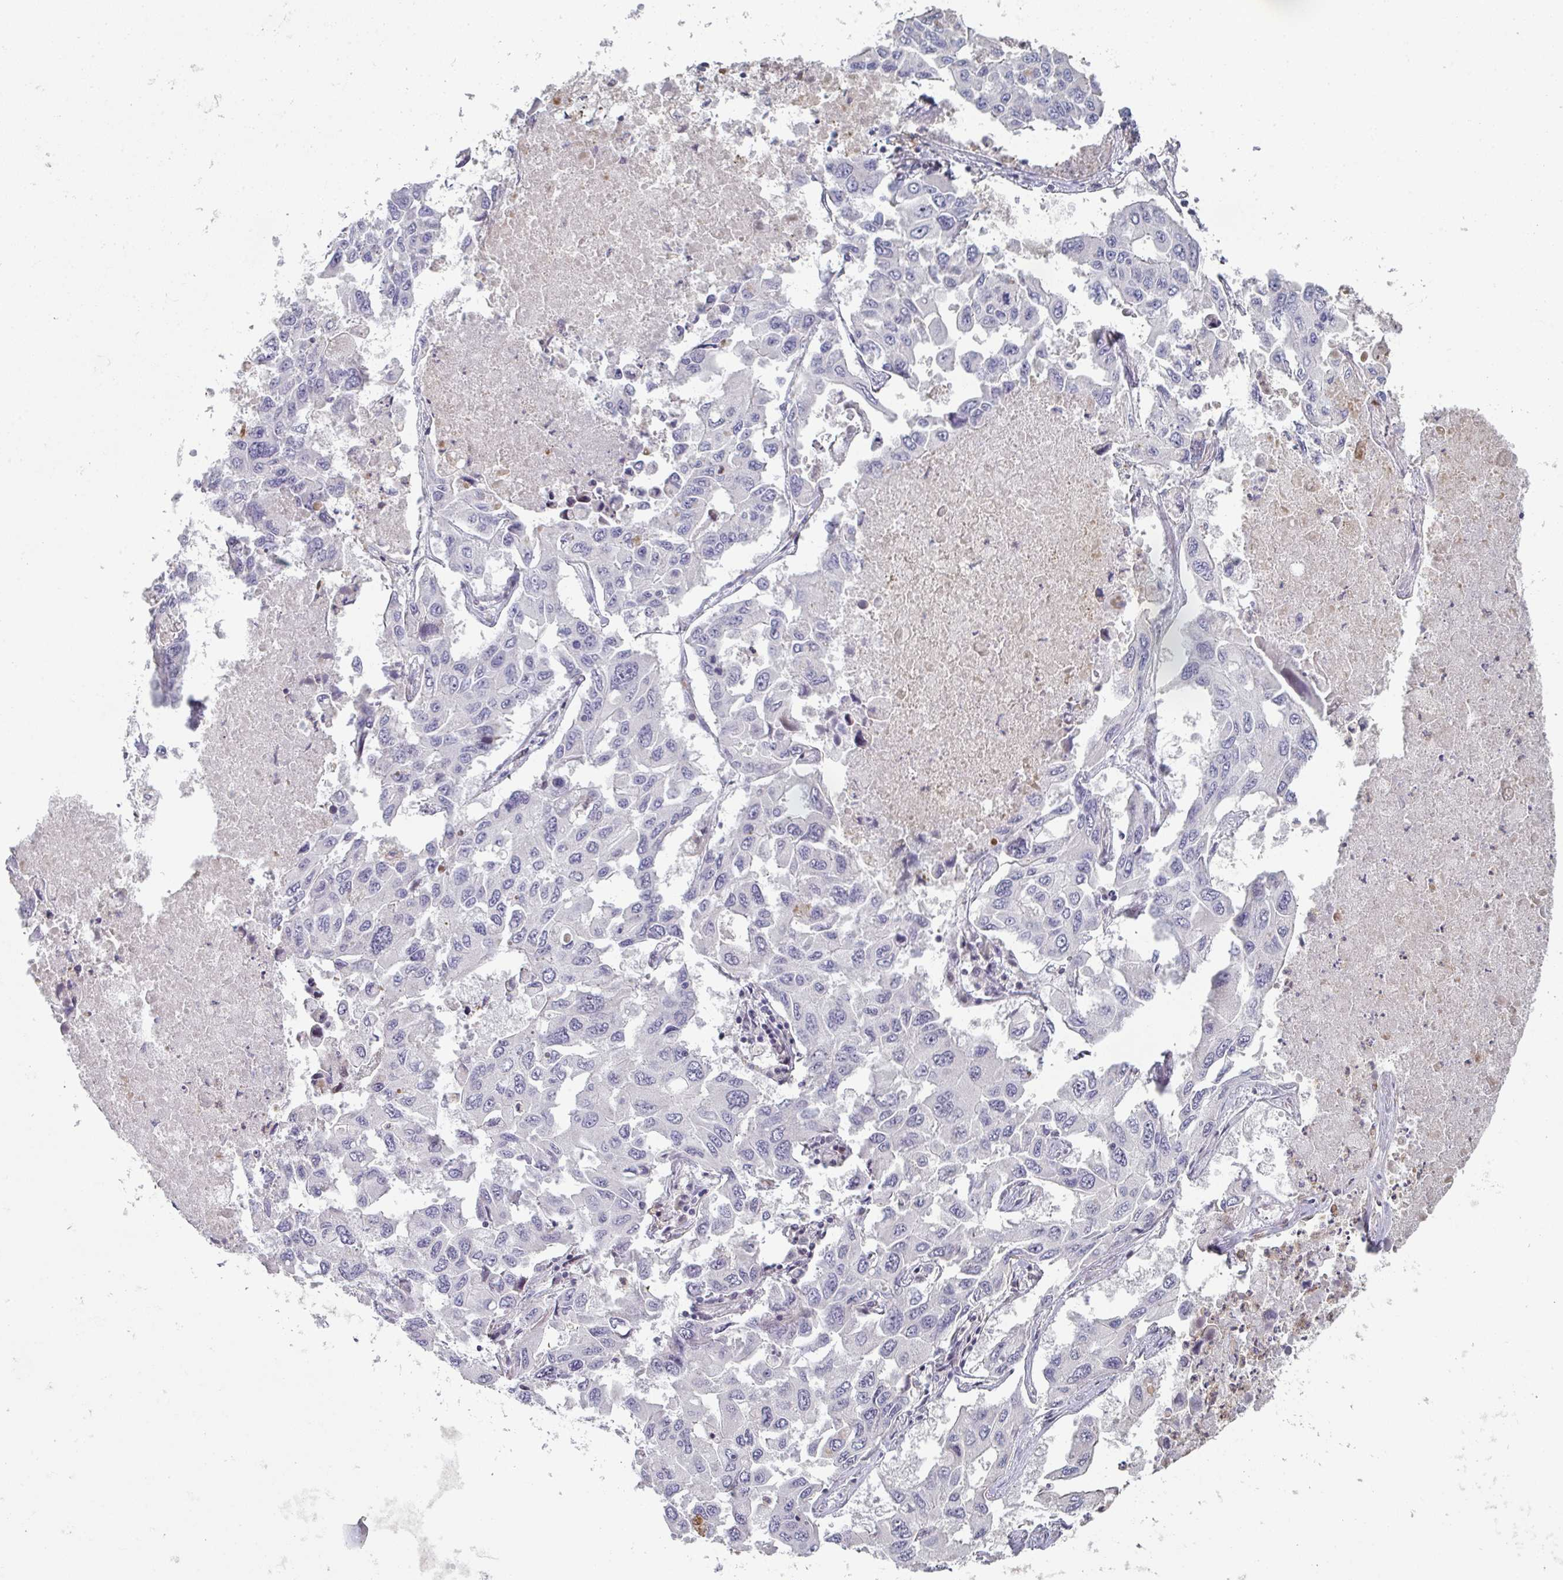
{"staining": {"intensity": "negative", "quantity": "none", "location": "none"}, "tissue": "lung cancer", "cell_type": "Tumor cells", "image_type": "cancer", "snomed": [{"axis": "morphology", "description": "Adenocarcinoma, NOS"}, {"axis": "topography", "description": "Lung"}], "caption": "A high-resolution photomicrograph shows immunohistochemistry (IHC) staining of adenocarcinoma (lung), which shows no significant expression in tumor cells. (DAB immunohistochemistry (IHC) visualized using brightfield microscopy, high magnification).", "gene": "A1CF", "patient": {"sex": "male", "age": 64}}